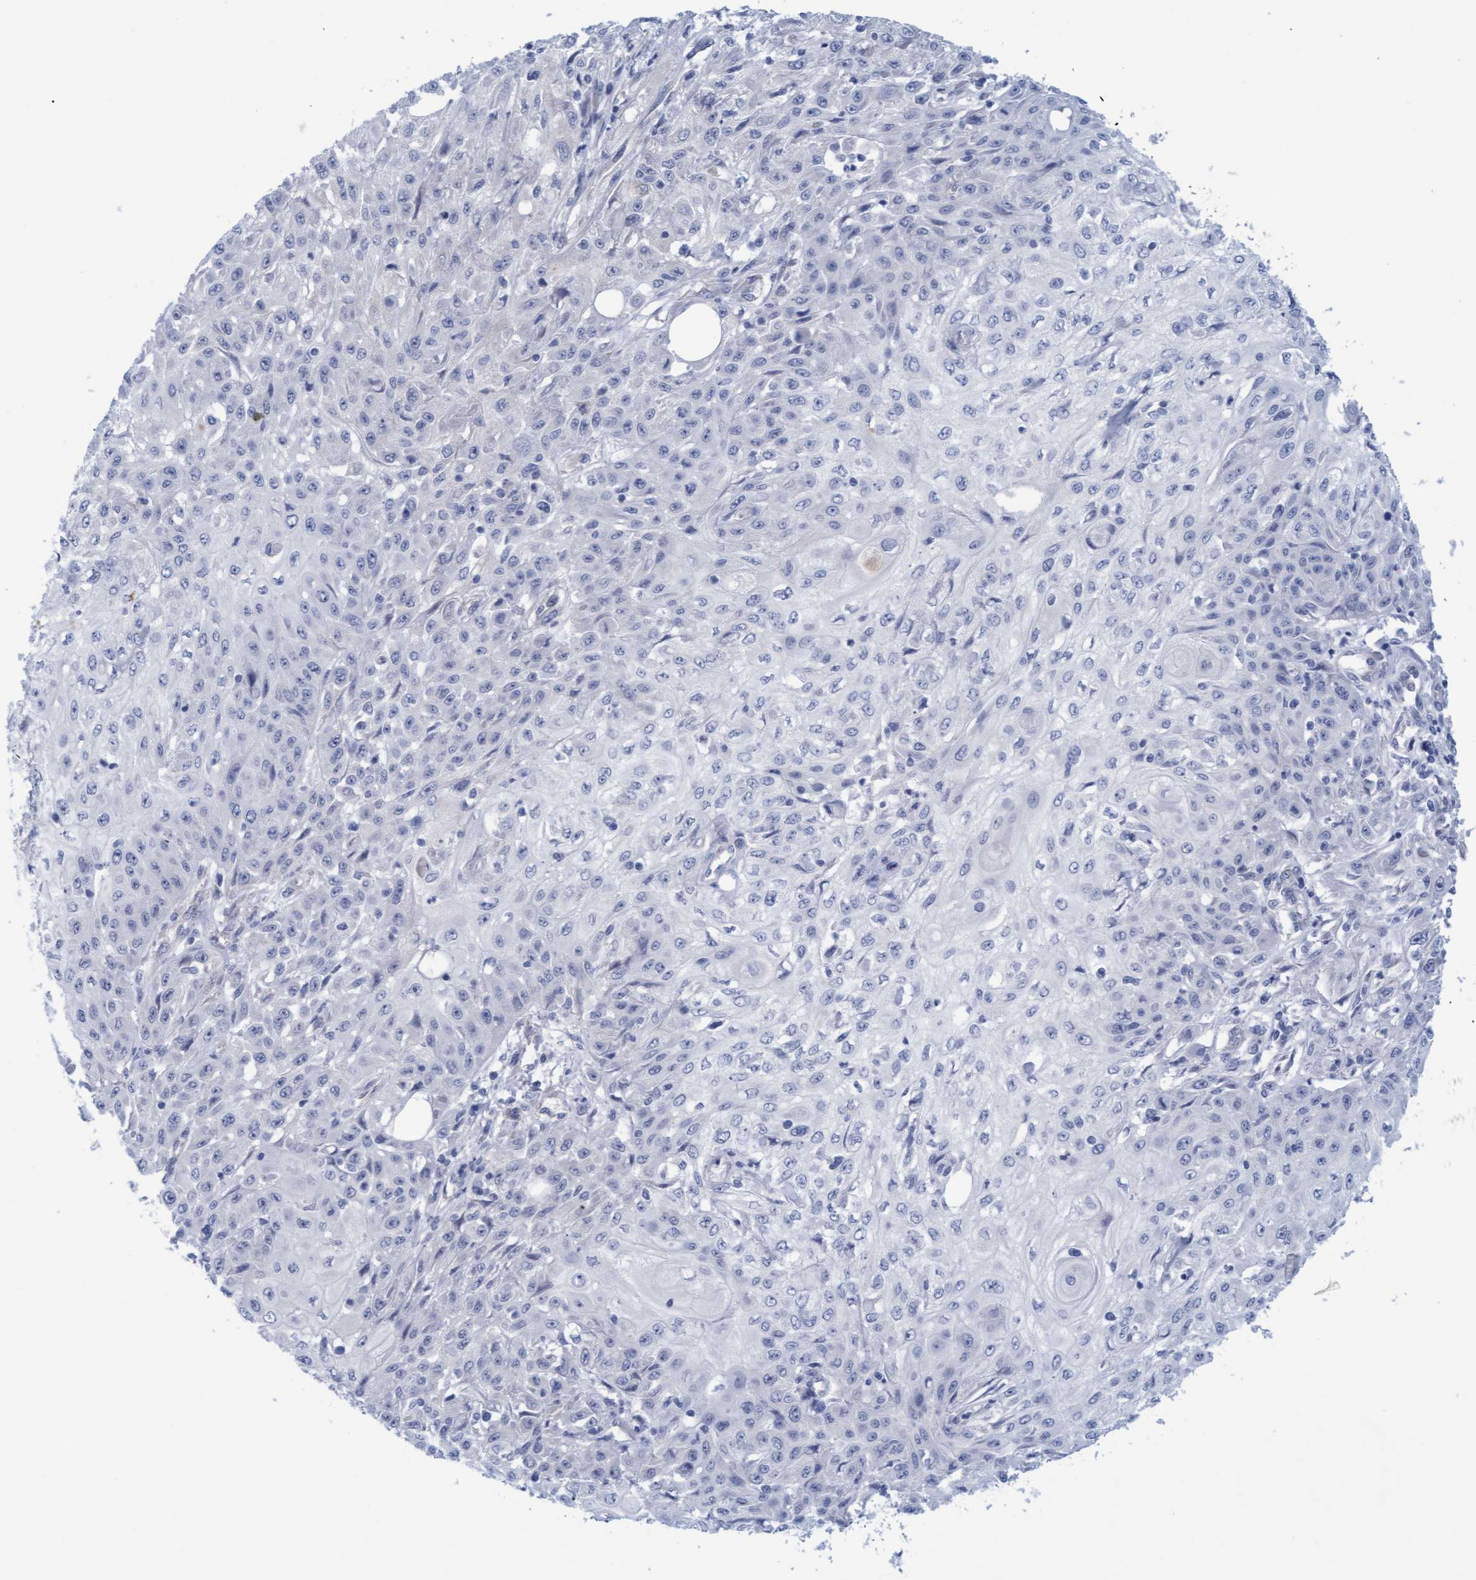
{"staining": {"intensity": "negative", "quantity": "none", "location": "none"}, "tissue": "skin cancer", "cell_type": "Tumor cells", "image_type": "cancer", "snomed": [{"axis": "morphology", "description": "Squamous cell carcinoma, NOS"}, {"axis": "morphology", "description": "Squamous cell carcinoma, metastatic, NOS"}, {"axis": "topography", "description": "Skin"}, {"axis": "topography", "description": "Lymph node"}], "caption": "Skin metastatic squamous cell carcinoma was stained to show a protein in brown. There is no significant staining in tumor cells.", "gene": "STXBP1", "patient": {"sex": "male", "age": 75}}